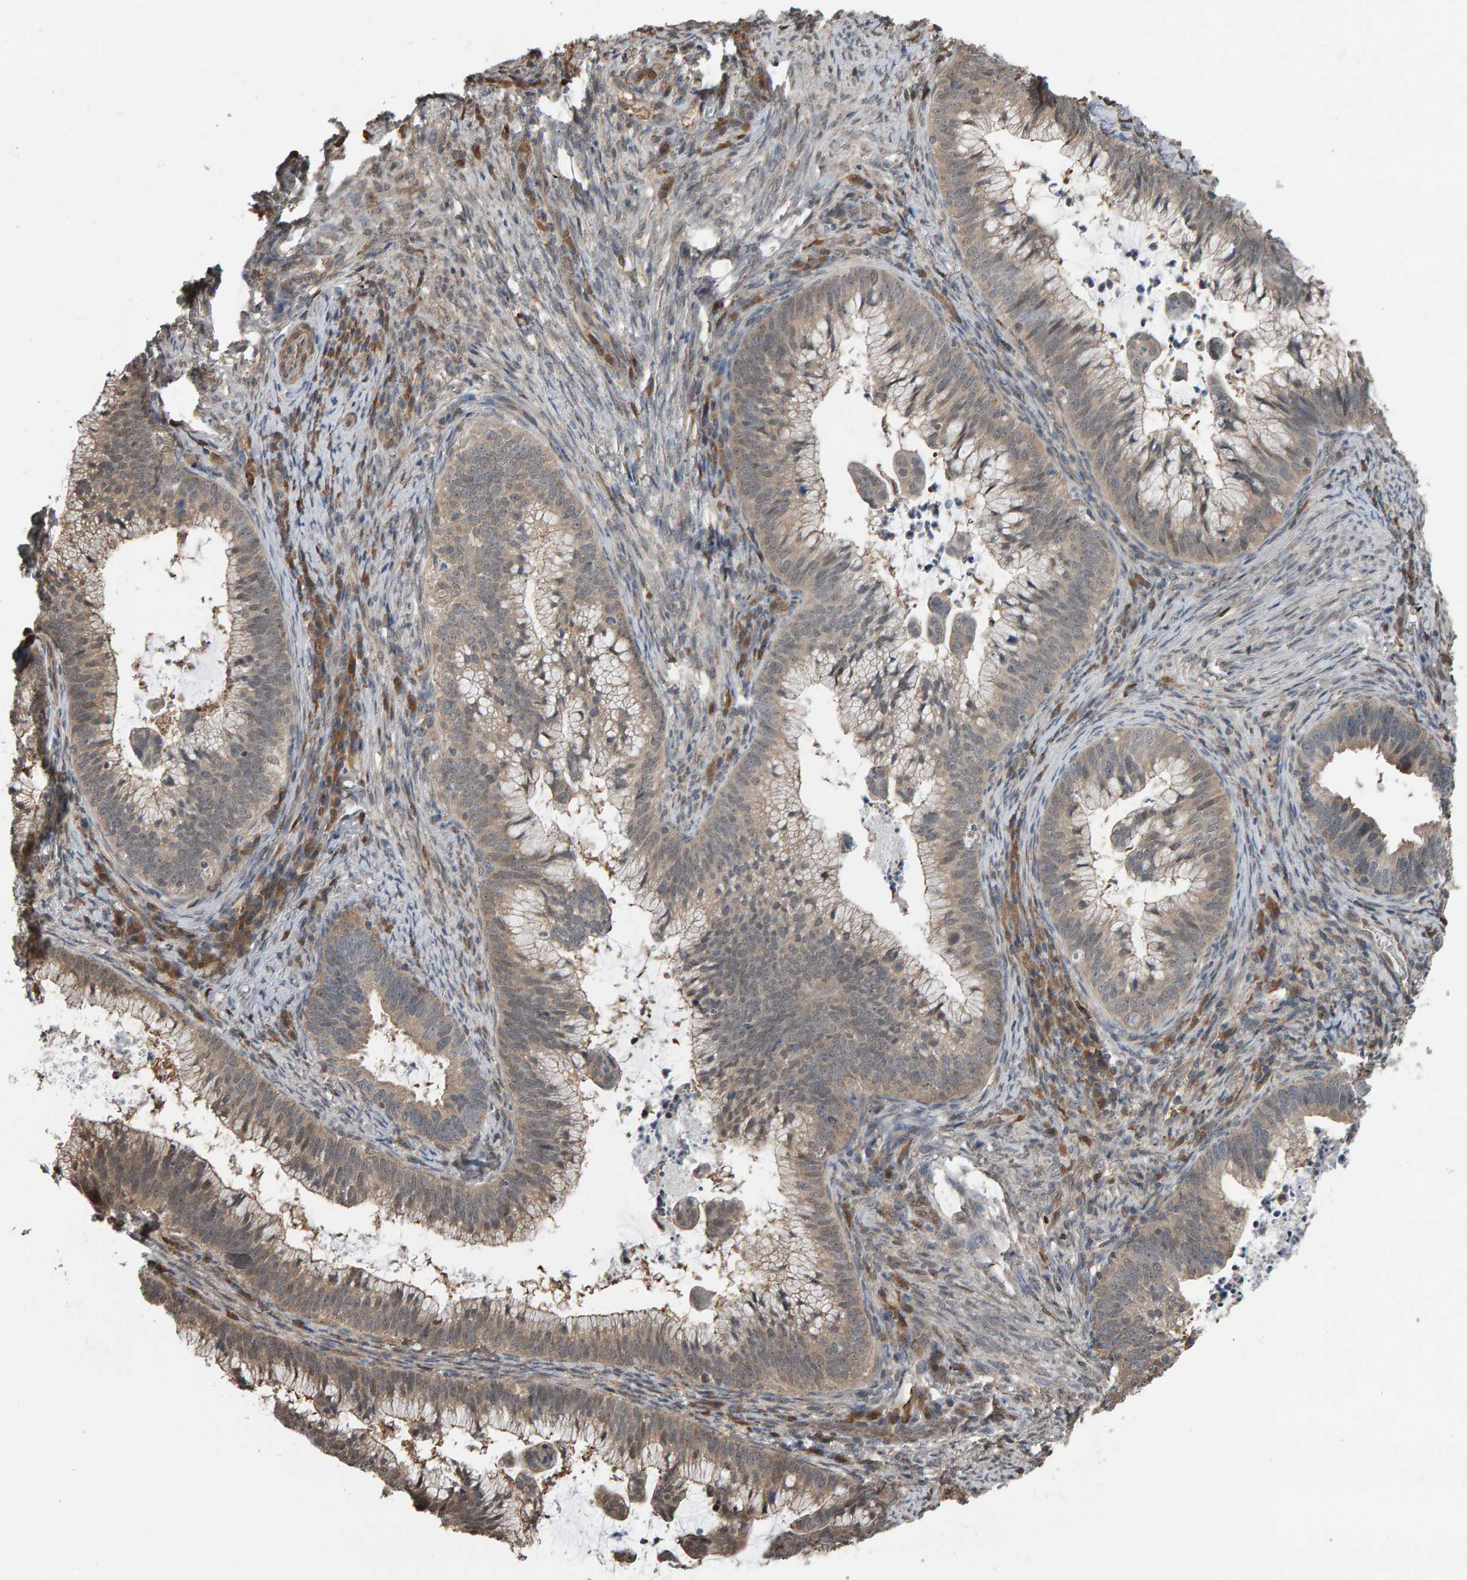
{"staining": {"intensity": "weak", "quantity": ">75%", "location": "cytoplasmic/membranous"}, "tissue": "cervical cancer", "cell_type": "Tumor cells", "image_type": "cancer", "snomed": [{"axis": "morphology", "description": "Adenocarcinoma, NOS"}, {"axis": "topography", "description": "Cervix"}], "caption": "The image displays immunohistochemical staining of adenocarcinoma (cervical). There is weak cytoplasmic/membranous staining is seen in about >75% of tumor cells.", "gene": "COASY", "patient": {"sex": "female", "age": 36}}